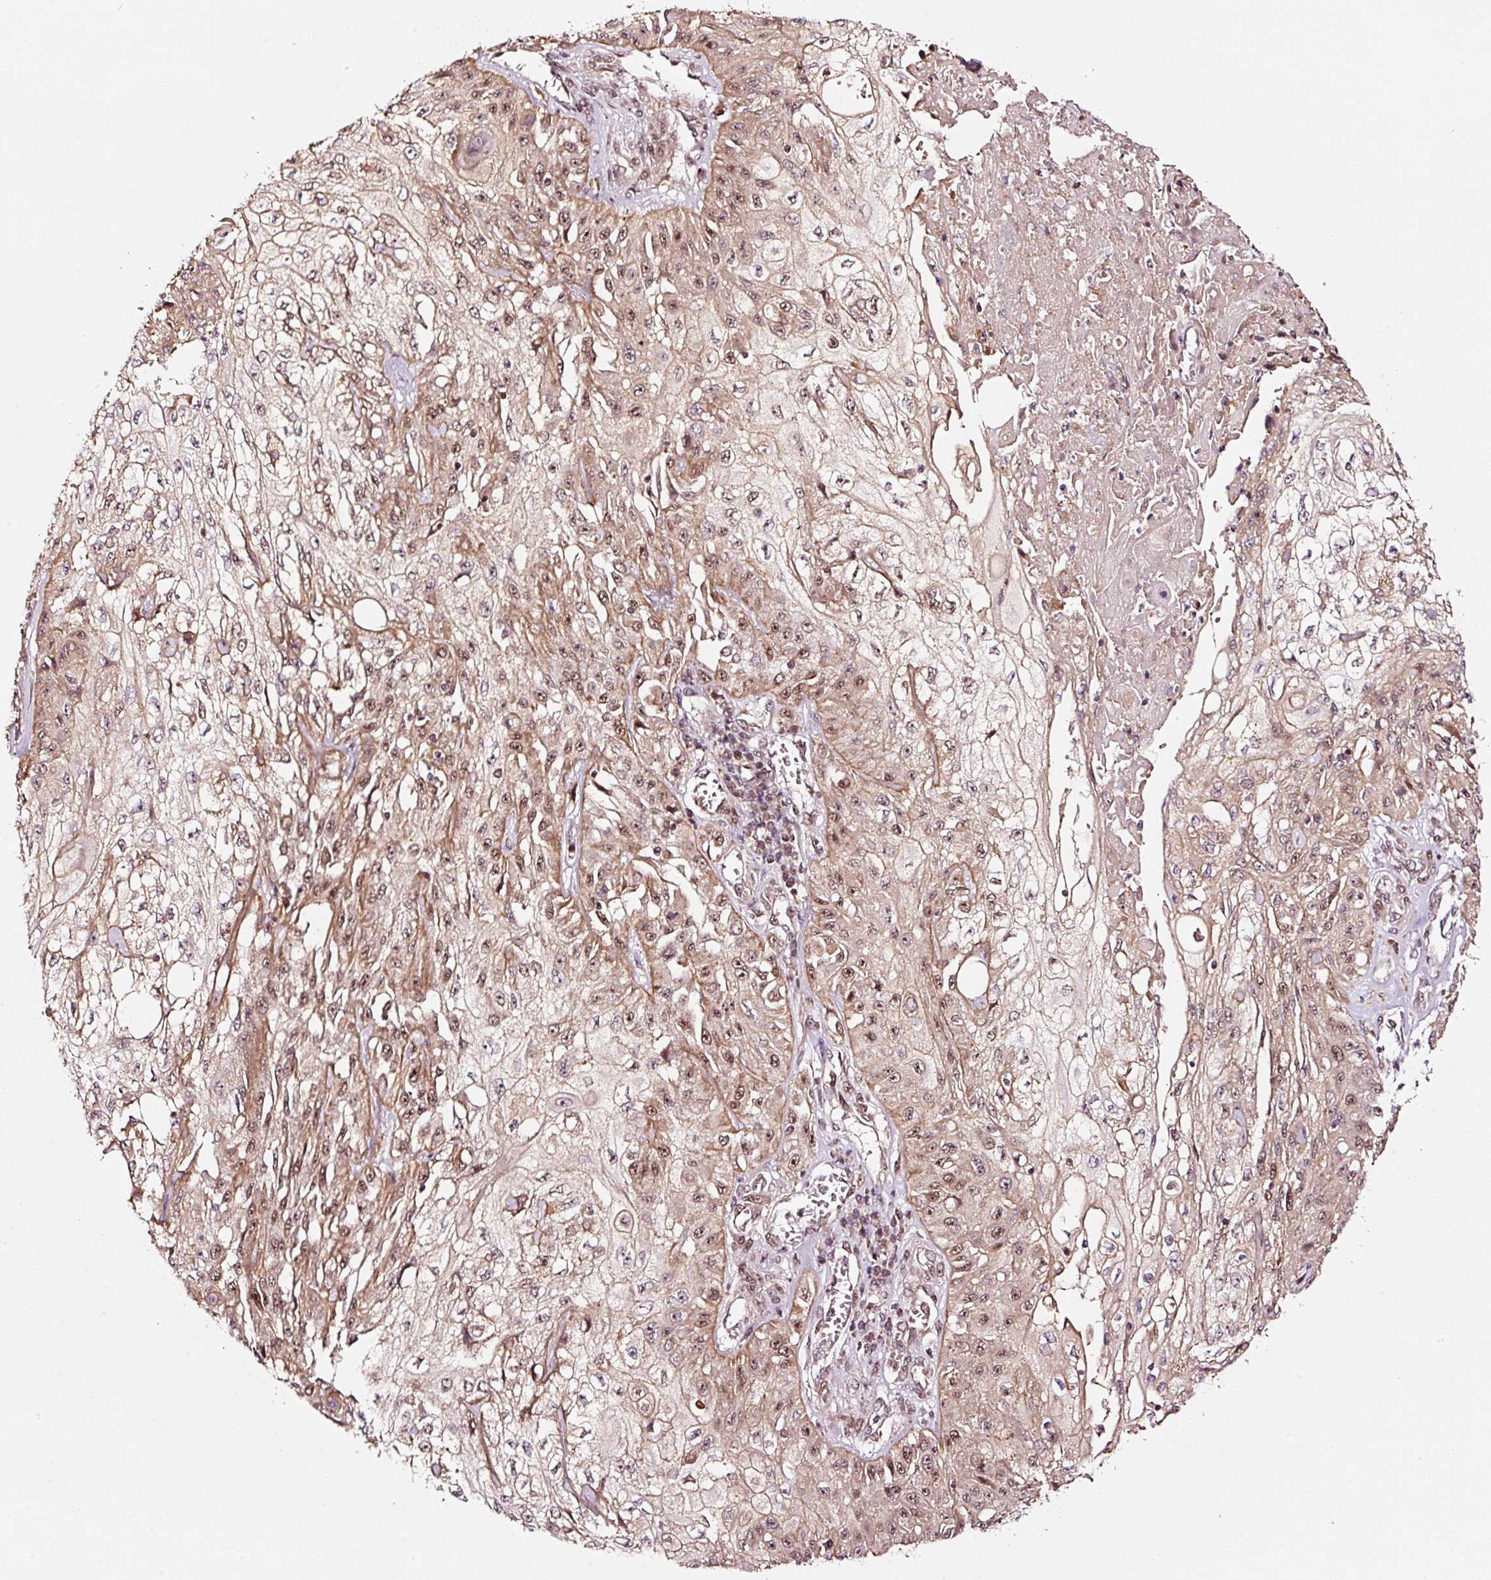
{"staining": {"intensity": "moderate", "quantity": ">75%", "location": "nuclear"}, "tissue": "skin cancer", "cell_type": "Tumor cells", "image_type": "cancer", "snomed": [{"axis": "morphology", "description": "Squamous cell carcinoma, NOS"}, {"axis": "morphology", "description": "Squamous cell carcinoma, metastatic, NOS"}, {"axis": "topography", "description": "Skin"}, {"axis": "topography", "description": "Lymph node"}], "caption": "Skin squamous cell carcinoma tissue exhibits moderate nuclear positivity in about >75% of tumor cells", "gene": "RFC4", "patient": {"sex": "male", "age": 75}}